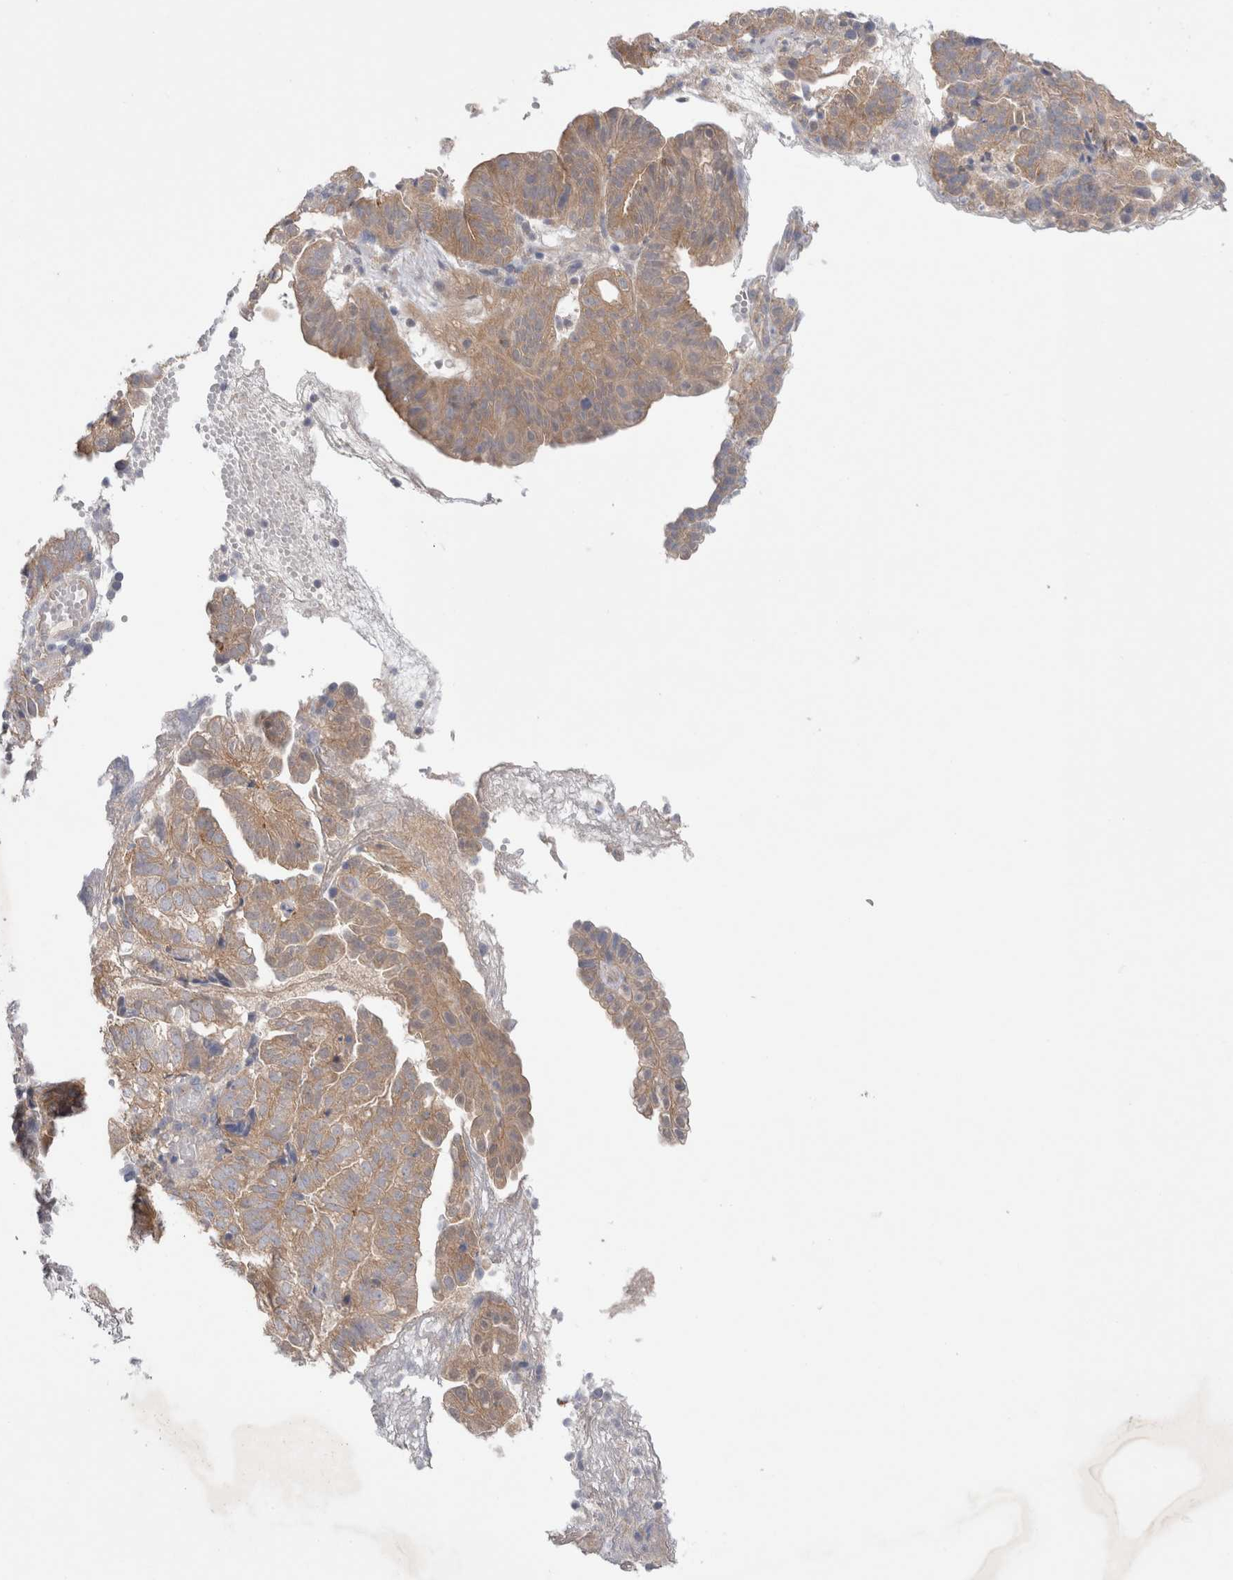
{"staining": {"intensity": "weak", "quantity": ">75%", "location": "cytoplasmic/membranous"}, "tissue": "endometrial cancer", "cell_type": "Tumor cells", "image_type": "cancer", "snomed": [{"axis": "morphology", "description": "Adenocarcinoma, NOS"}, {"axis": "topography", "description": "Endometrium"}], "caption": "Protein staining demonstrates weak cytoplasmic/membranous positivity in approximately >75% of tumor cells in endometrial cancer (adenocarcinoma).", "gene": "IFT74", "patient": {"sex": "female", "age": 51}}